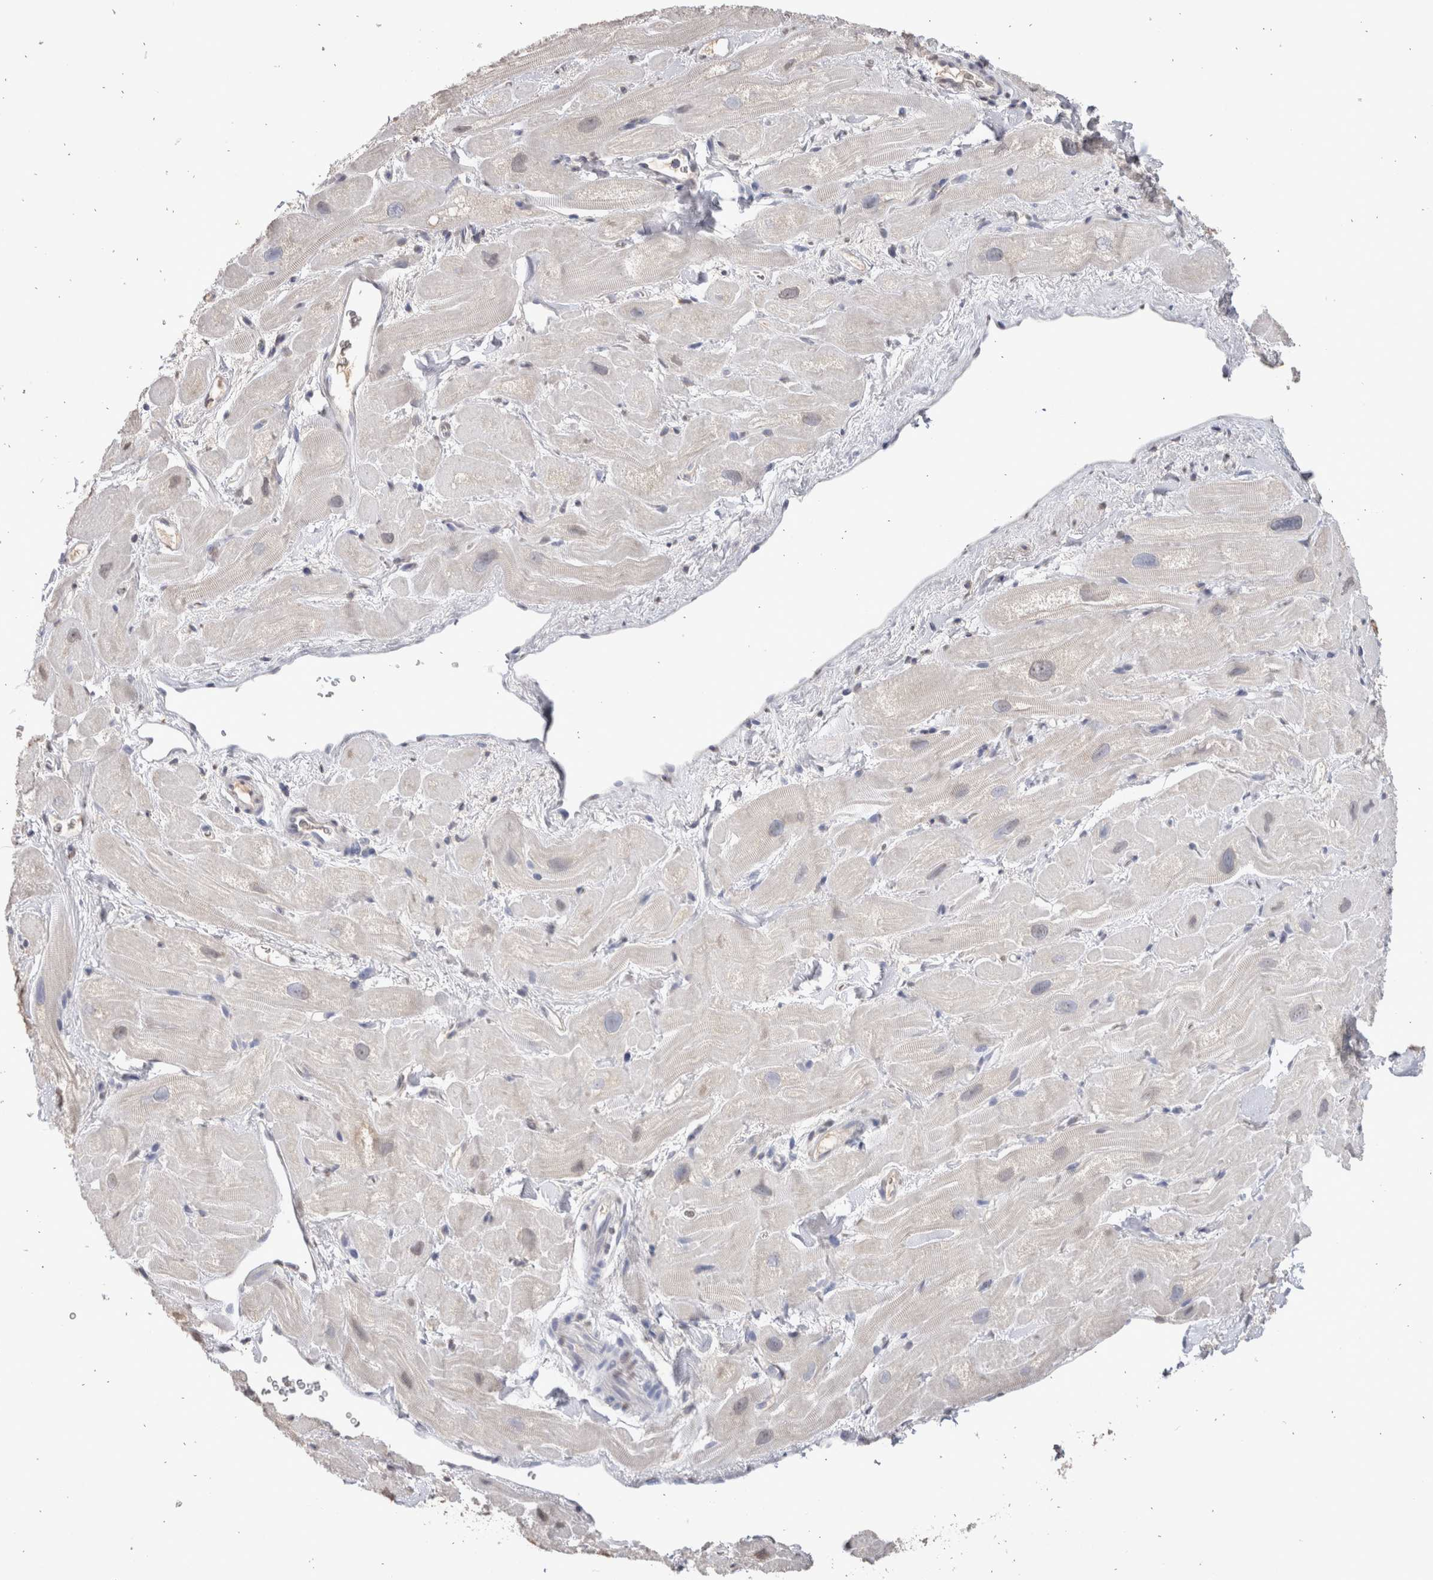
{"staining": {"intensity": "negative", "quantity": "none", "location": "none"}, "tissue": "heart muscle", "cell_type": "Cardiomyocytes", "image_type": "normal", "snomed": [{"axis": "morphology", "description": "Normal tissue, NOS"}, {"axis": "topography", "description": "Heart"}], "caption": "DAB immunohistochemical staining of unremarkable heart muscle exhibits no significant expression in cardiomyocytes.", "gene": "LGALS2", "patient": {"sex": "male", "age": 49}}